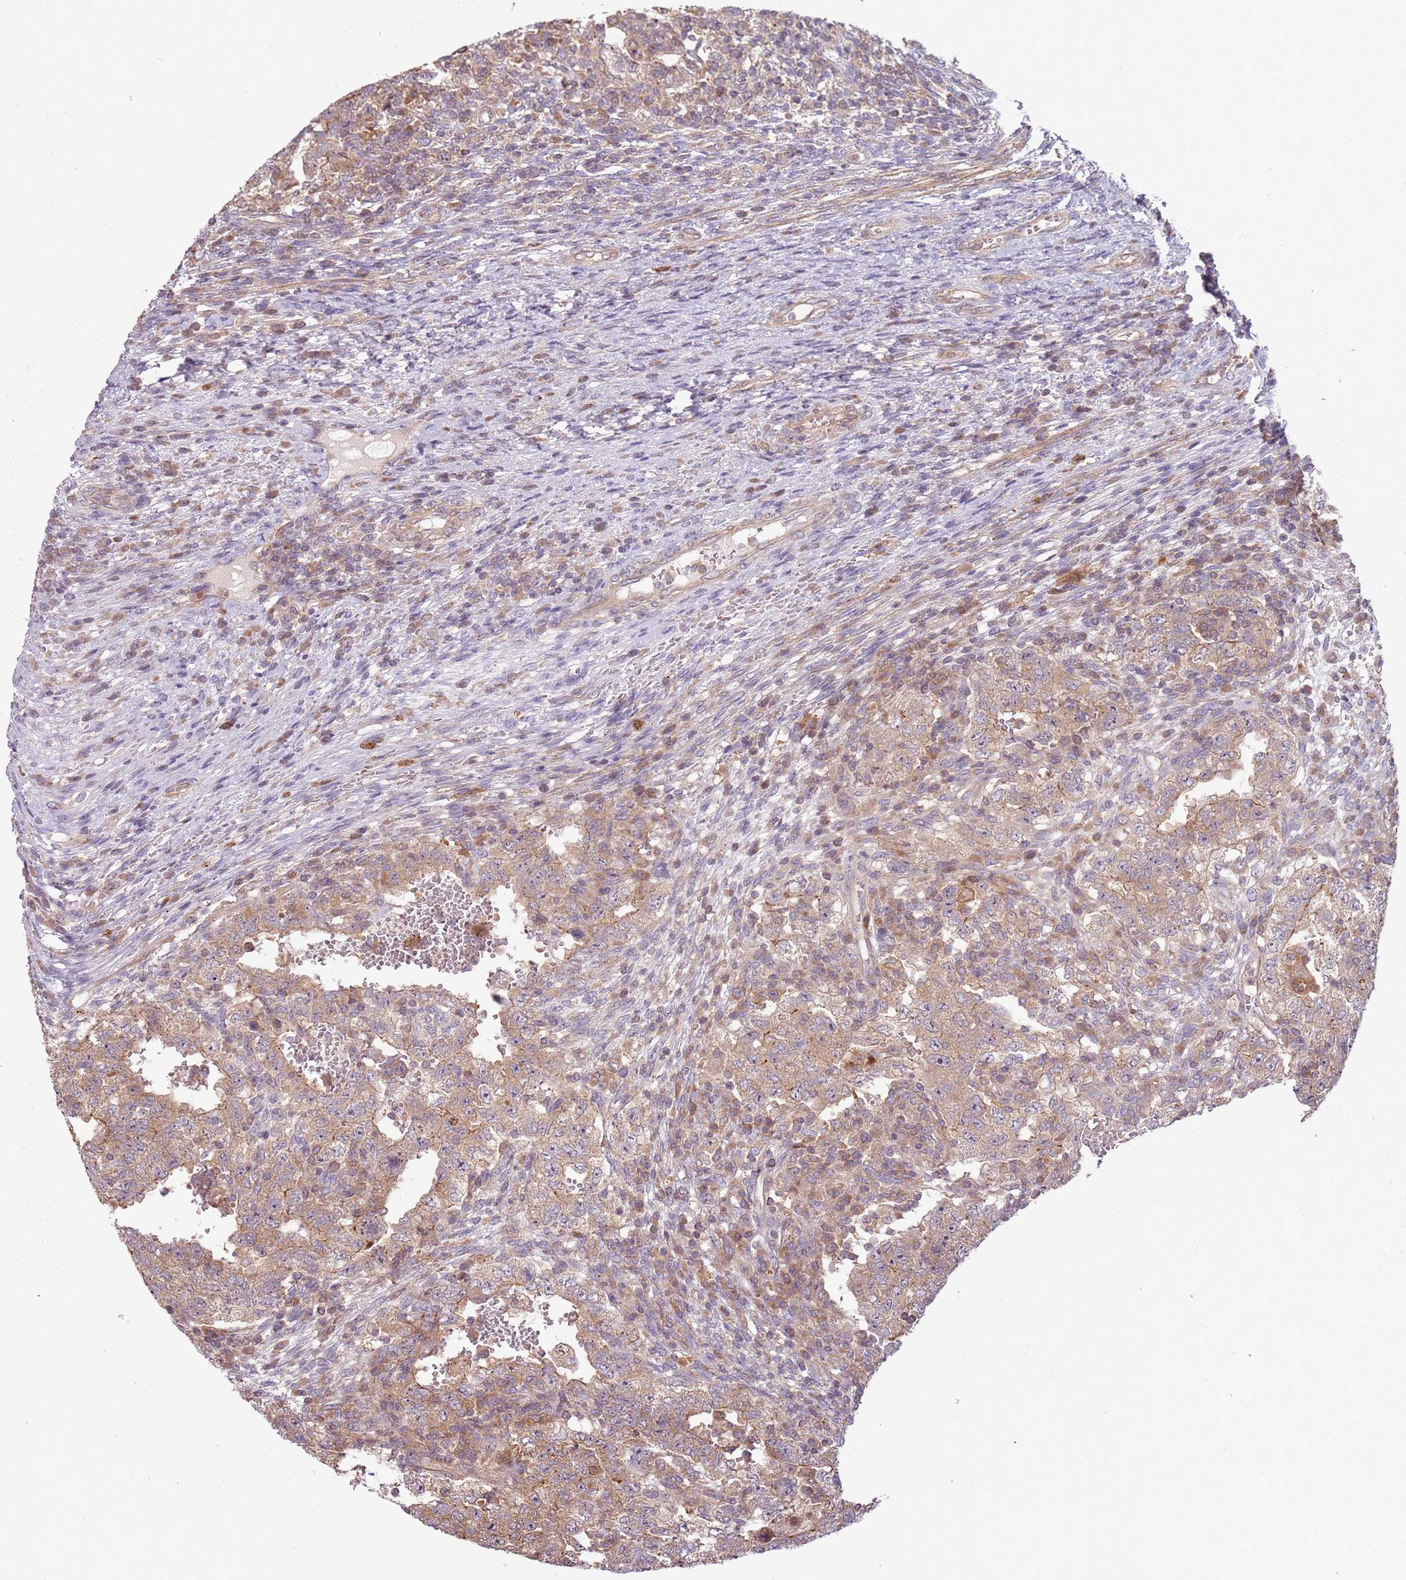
{"staining": {"intensity": "moderate", "quantity": ">75%", "location": "cytoplasmic/membranous"}, "tissue": "testis cancer", "cell_type": "Tumor cells", "image_type": "cancer", "snomed": [{"axis": "morphology", "description": "Carcinoma, Embryonal, NOS"}, {"axis": "topography", "description": "Testis"}], "caption": "Tumor cells exhibit moderate cytoplasmic/membranous expression in approximately >75% of cells in testis cancer. (Stains: DAB (3,3'-diaminobenzidine) in brown, nuclei in blue, Microscopy: brightfield microscopy at high magnification).", "gene": "RPL21", "patient": {"sex": "male", "age": 26}}